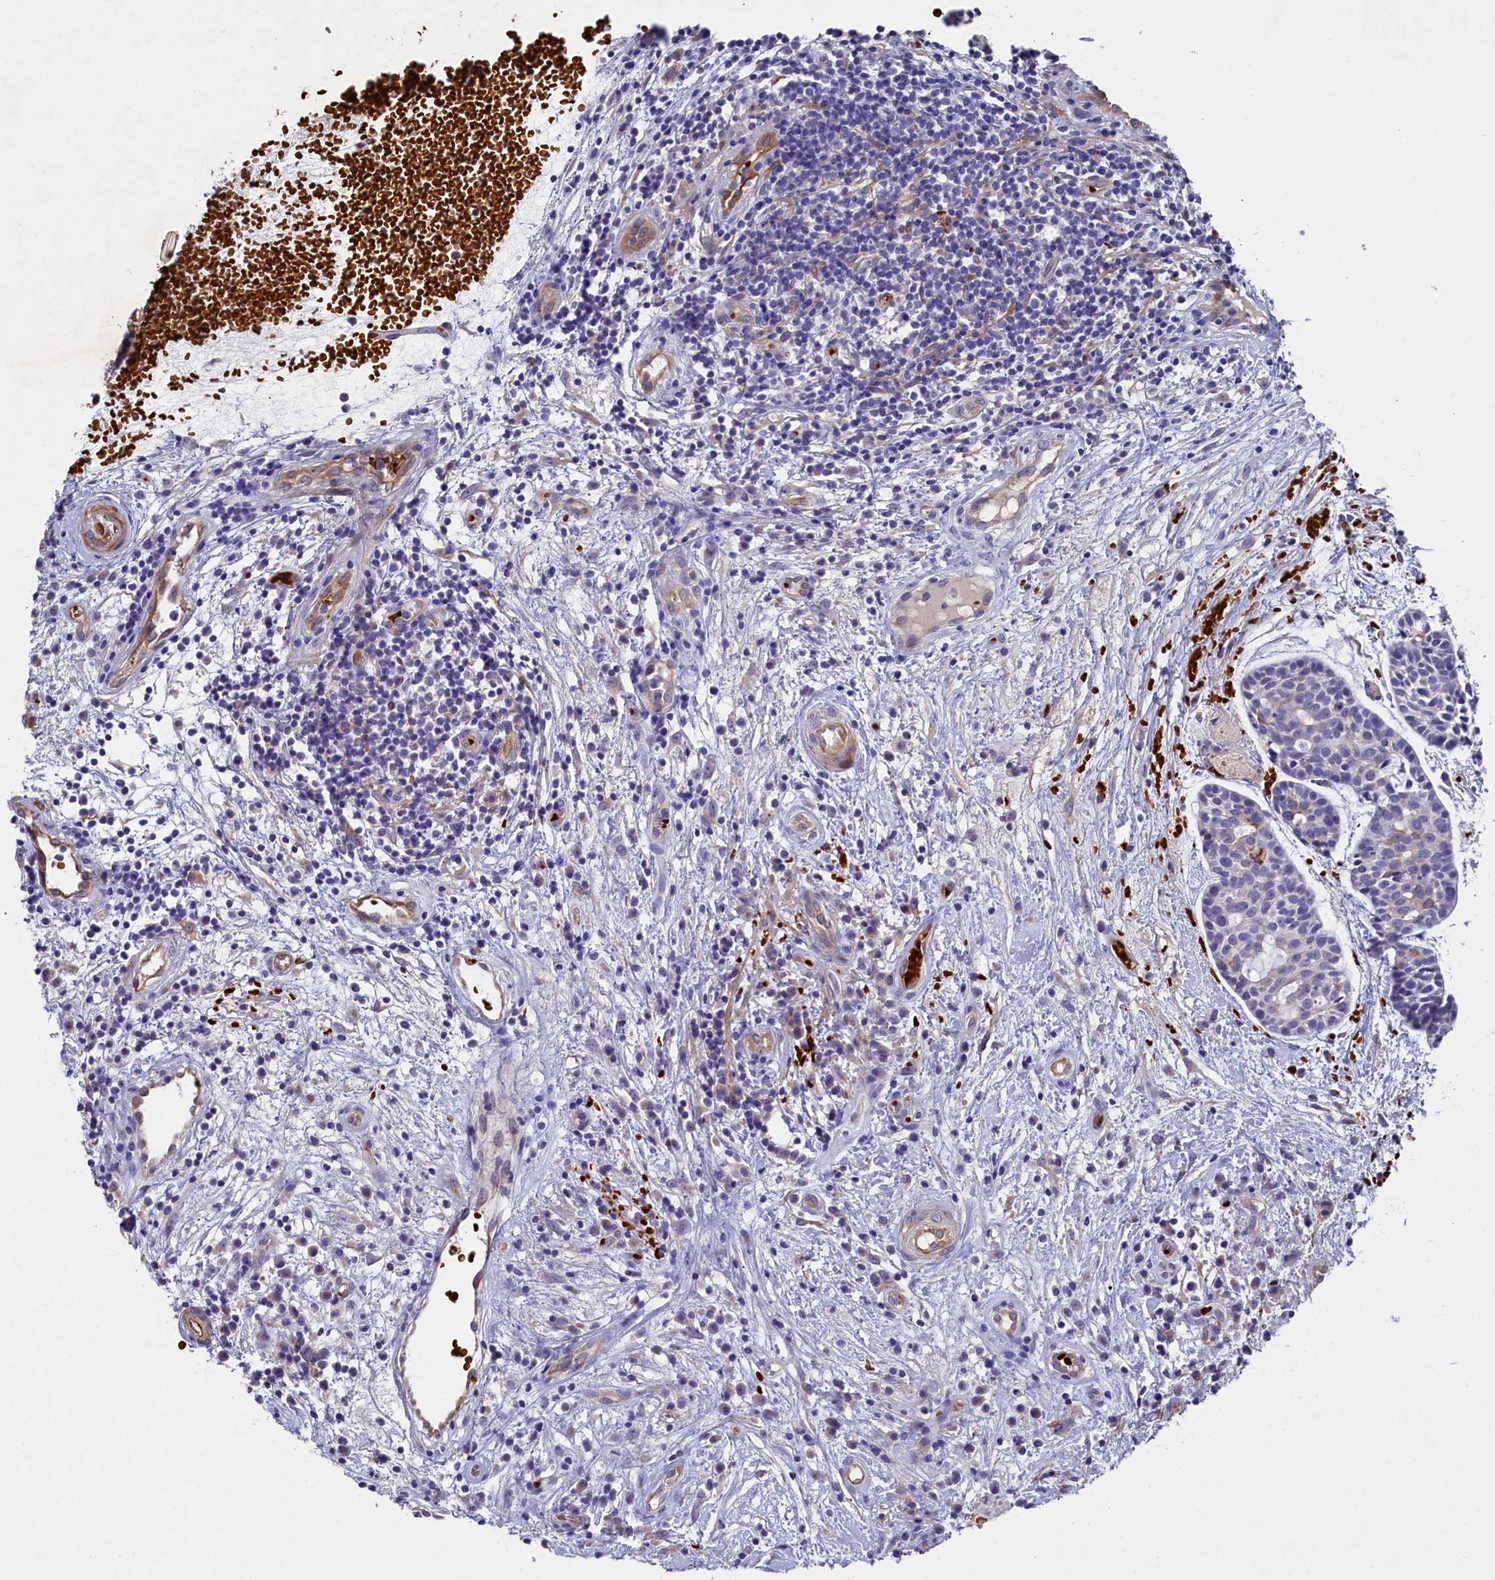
{"staining": {"intensity": "weak", "quantity": "<25%", "location": "cytoplasmic/membranous"}, "tissue": "head and neck cancer", "cell_type": "Tumor cells", "image_type": "cancer", "snomed": [{"axis": "morphology", "description": "Adenocarcinoma, NOS"}, {"axis": "topography", "description": "Subcutis"}, {"axis": "topography", "description": "Head-Neck"}], "caption": "Image shows no protein staining in tumor cells of head and neck cancer (adenocarcinoma) tissue.", "gene": "LHFPL4", "patient": {"sex": "female", "age": 73}}